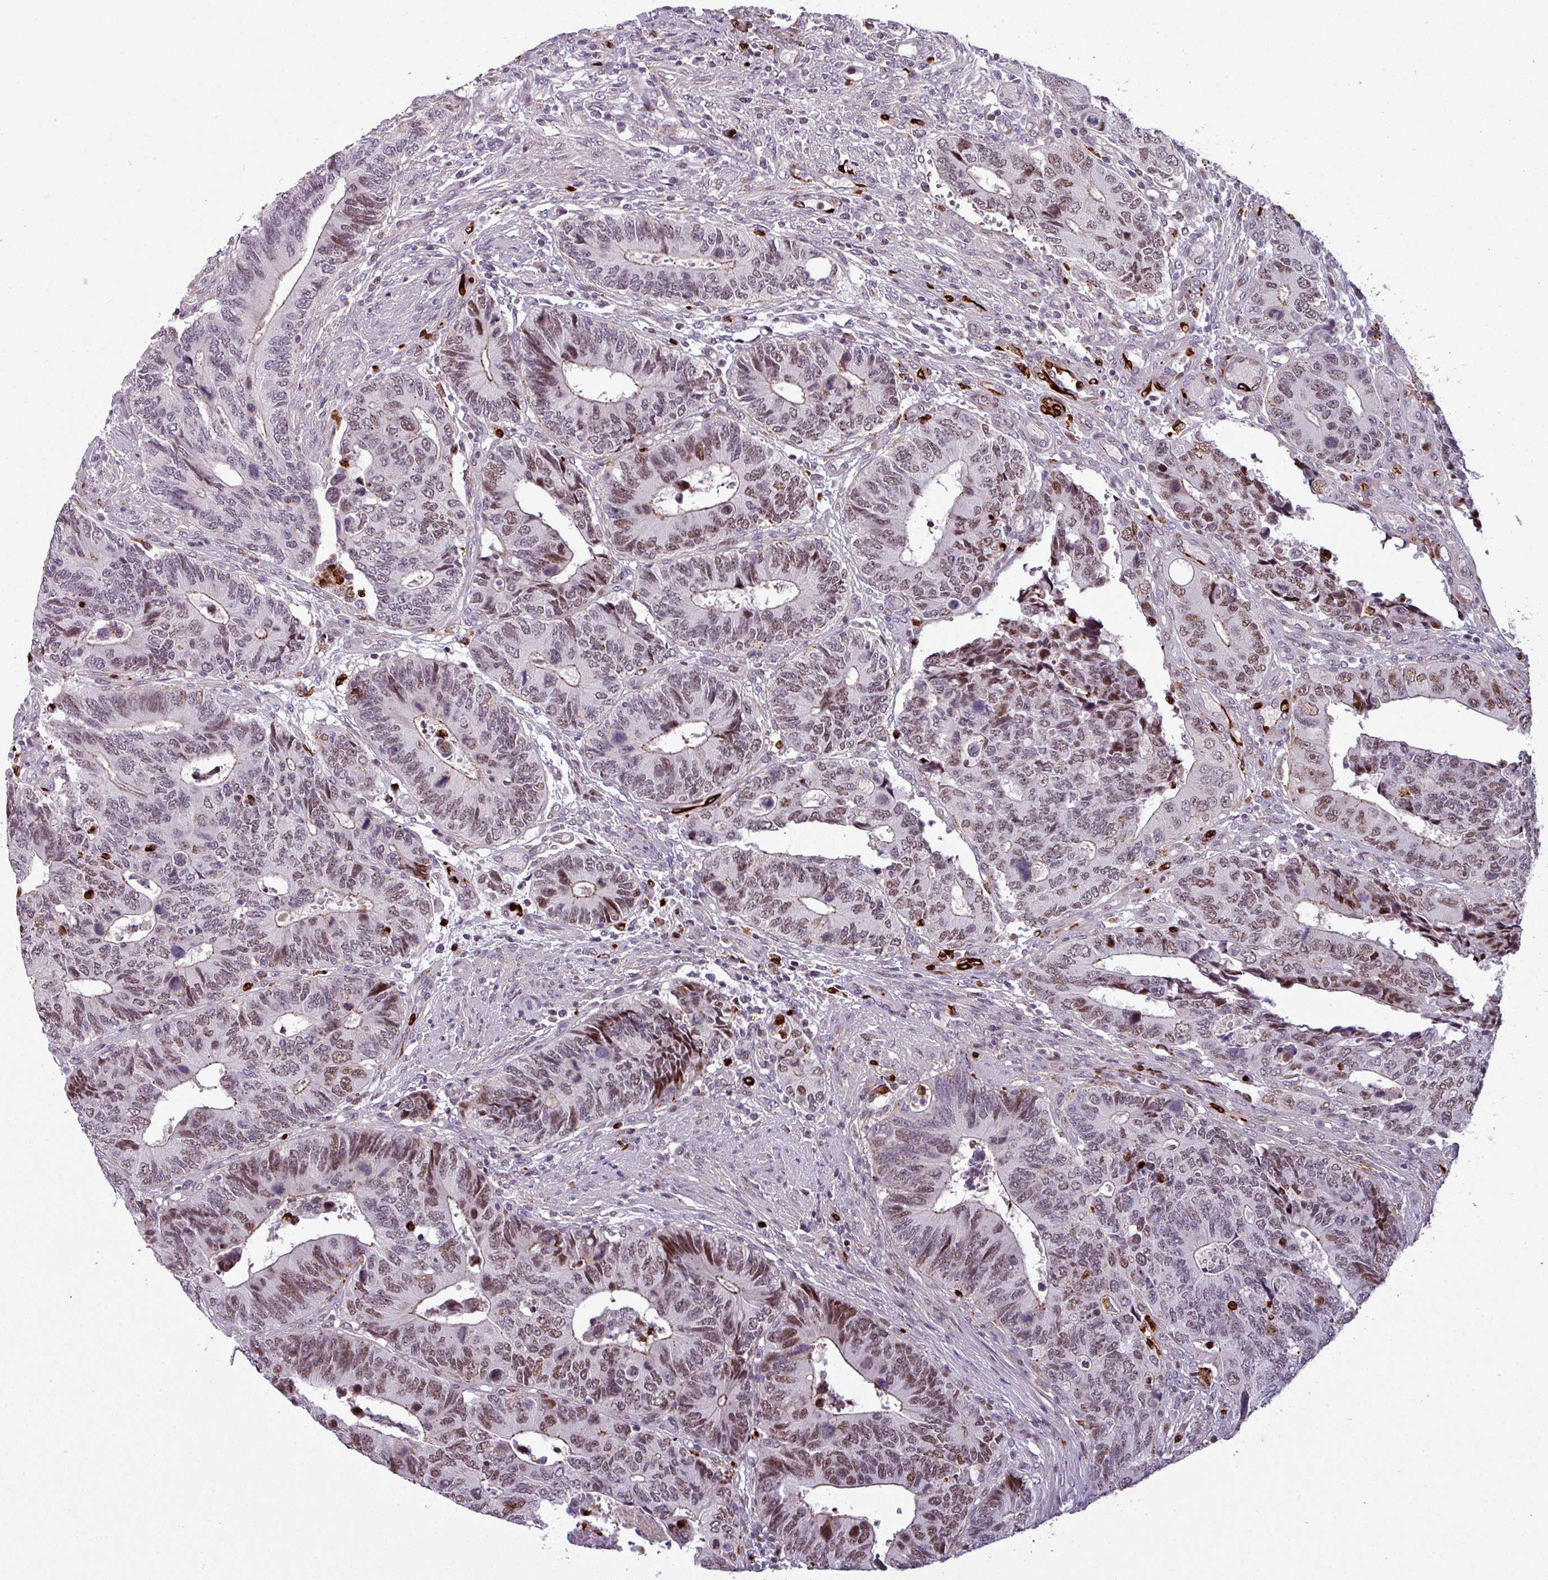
{"staining": {"intensity": "moderate", "quantity": "25%-75%", "location": "nuclear"}, "tissue": "colorectal cancer", "cell_type": "Tumor cells", "image_type": "cancer", "snomed": [{"axis": "morphology", "description": "Adenocarcinoma, NOS"}, {"axis": "topography", "description": "Colon"}], "caption": "A brown stain shows moderate nuclear positivity of a protein in human adenocarcinoma (colorectal) tumor cells.", "gene": "TMEFF1", "patient": {"sex": "male", "age": 87}}